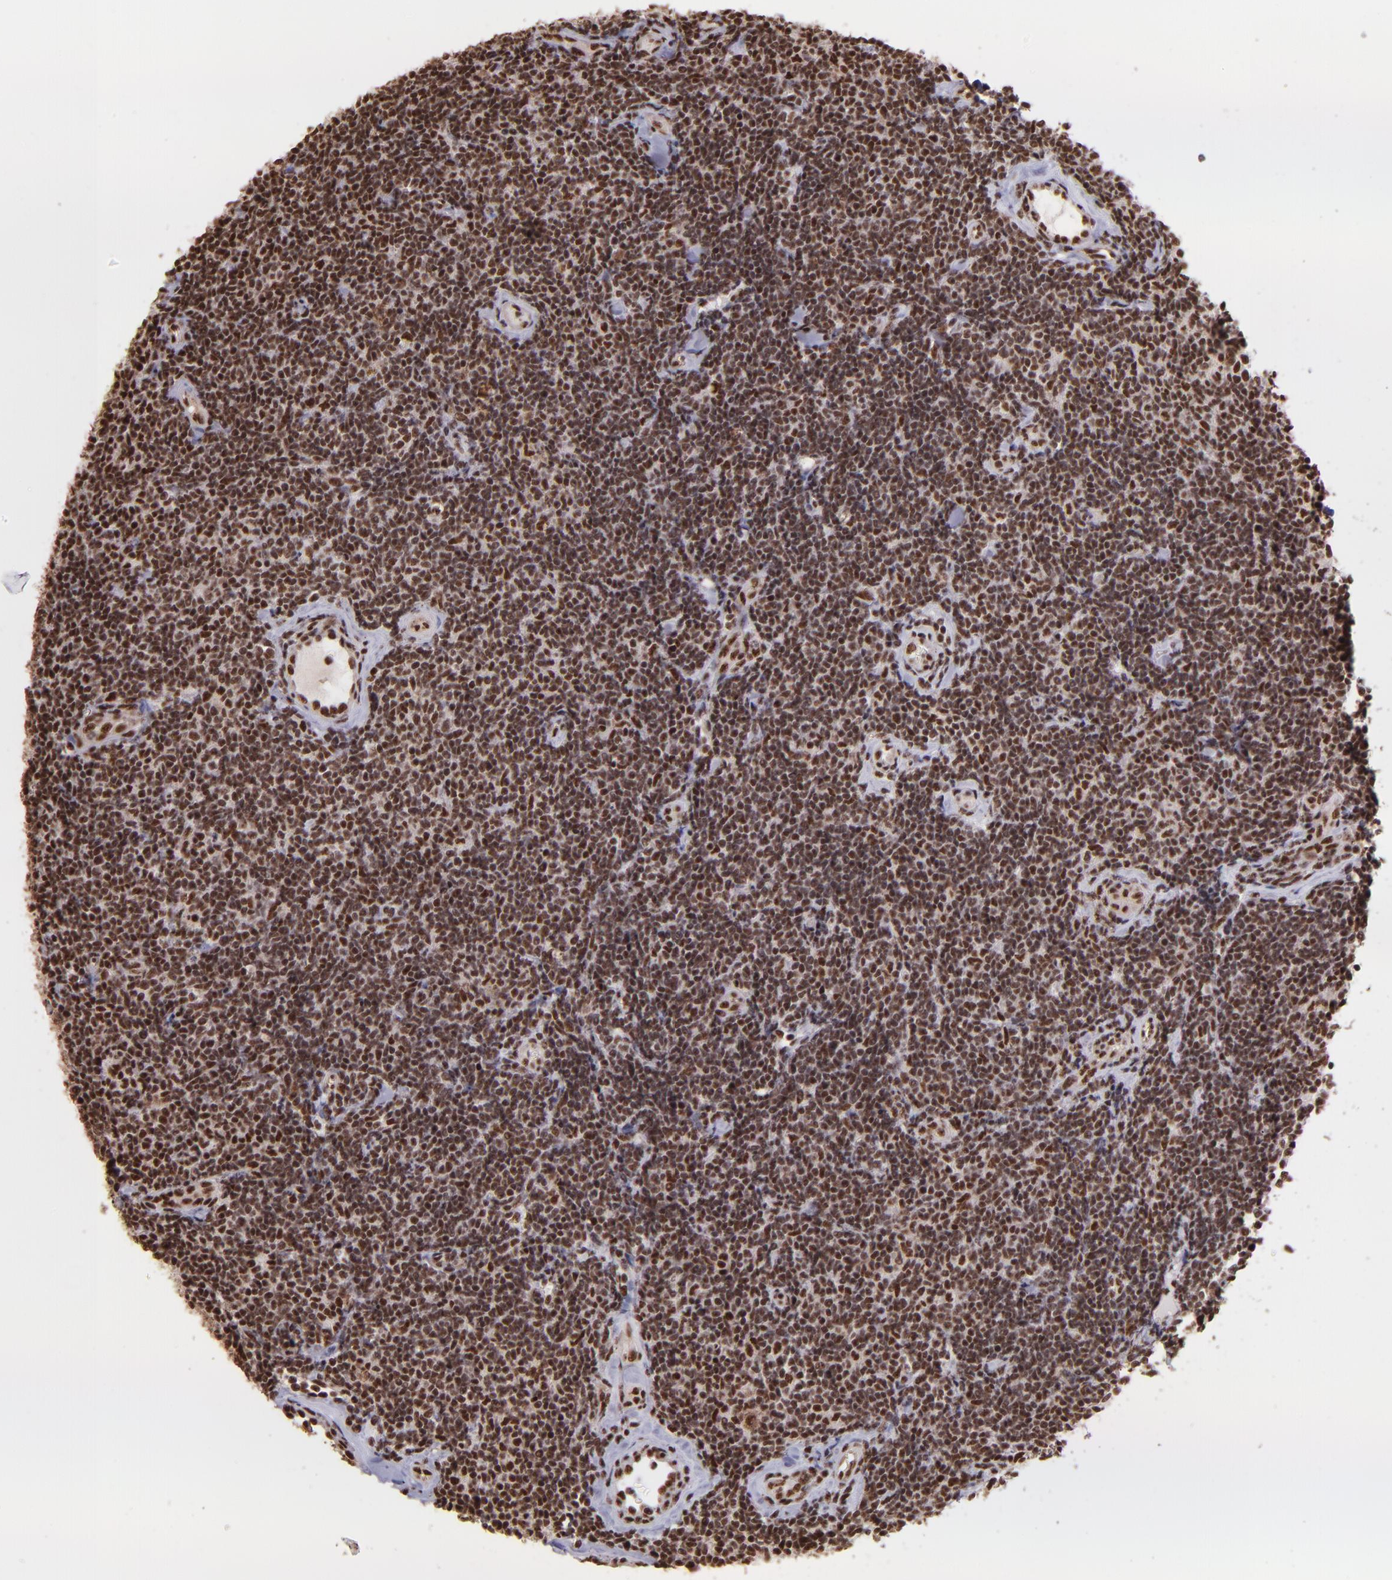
{"staining": {"intensity": "strong", "quantity": ">75%", "location": "cytoplasmic/membranous,nuclear"}, "tissue": "lymphoma", "cell_type": "Tumor cells", "image_type": "cancer", "snomed": [{"axis": "morphology", "description": "Malignant lymphoma, non-Hodgkin's type, Low grade"}, {"axis": "topography", "description": "Lymph node"}], "caption": "Immunohistochemistry (IHC) staining of malignant lymphoma, non-Hodgkin's type (low-grade), which shows high levels of strong cytoplasmic/membranous and nuclear staining in about >75% of tumor cells indicating strong cytoplasmic/membranous and nuclear protein staining. The staining was performed using DAB (brown) for protein detection and nuclei were counterstained in hematoxylin (blue).", "gene": "PQBP1", "patient": {"sex": "female", "age": 56}}